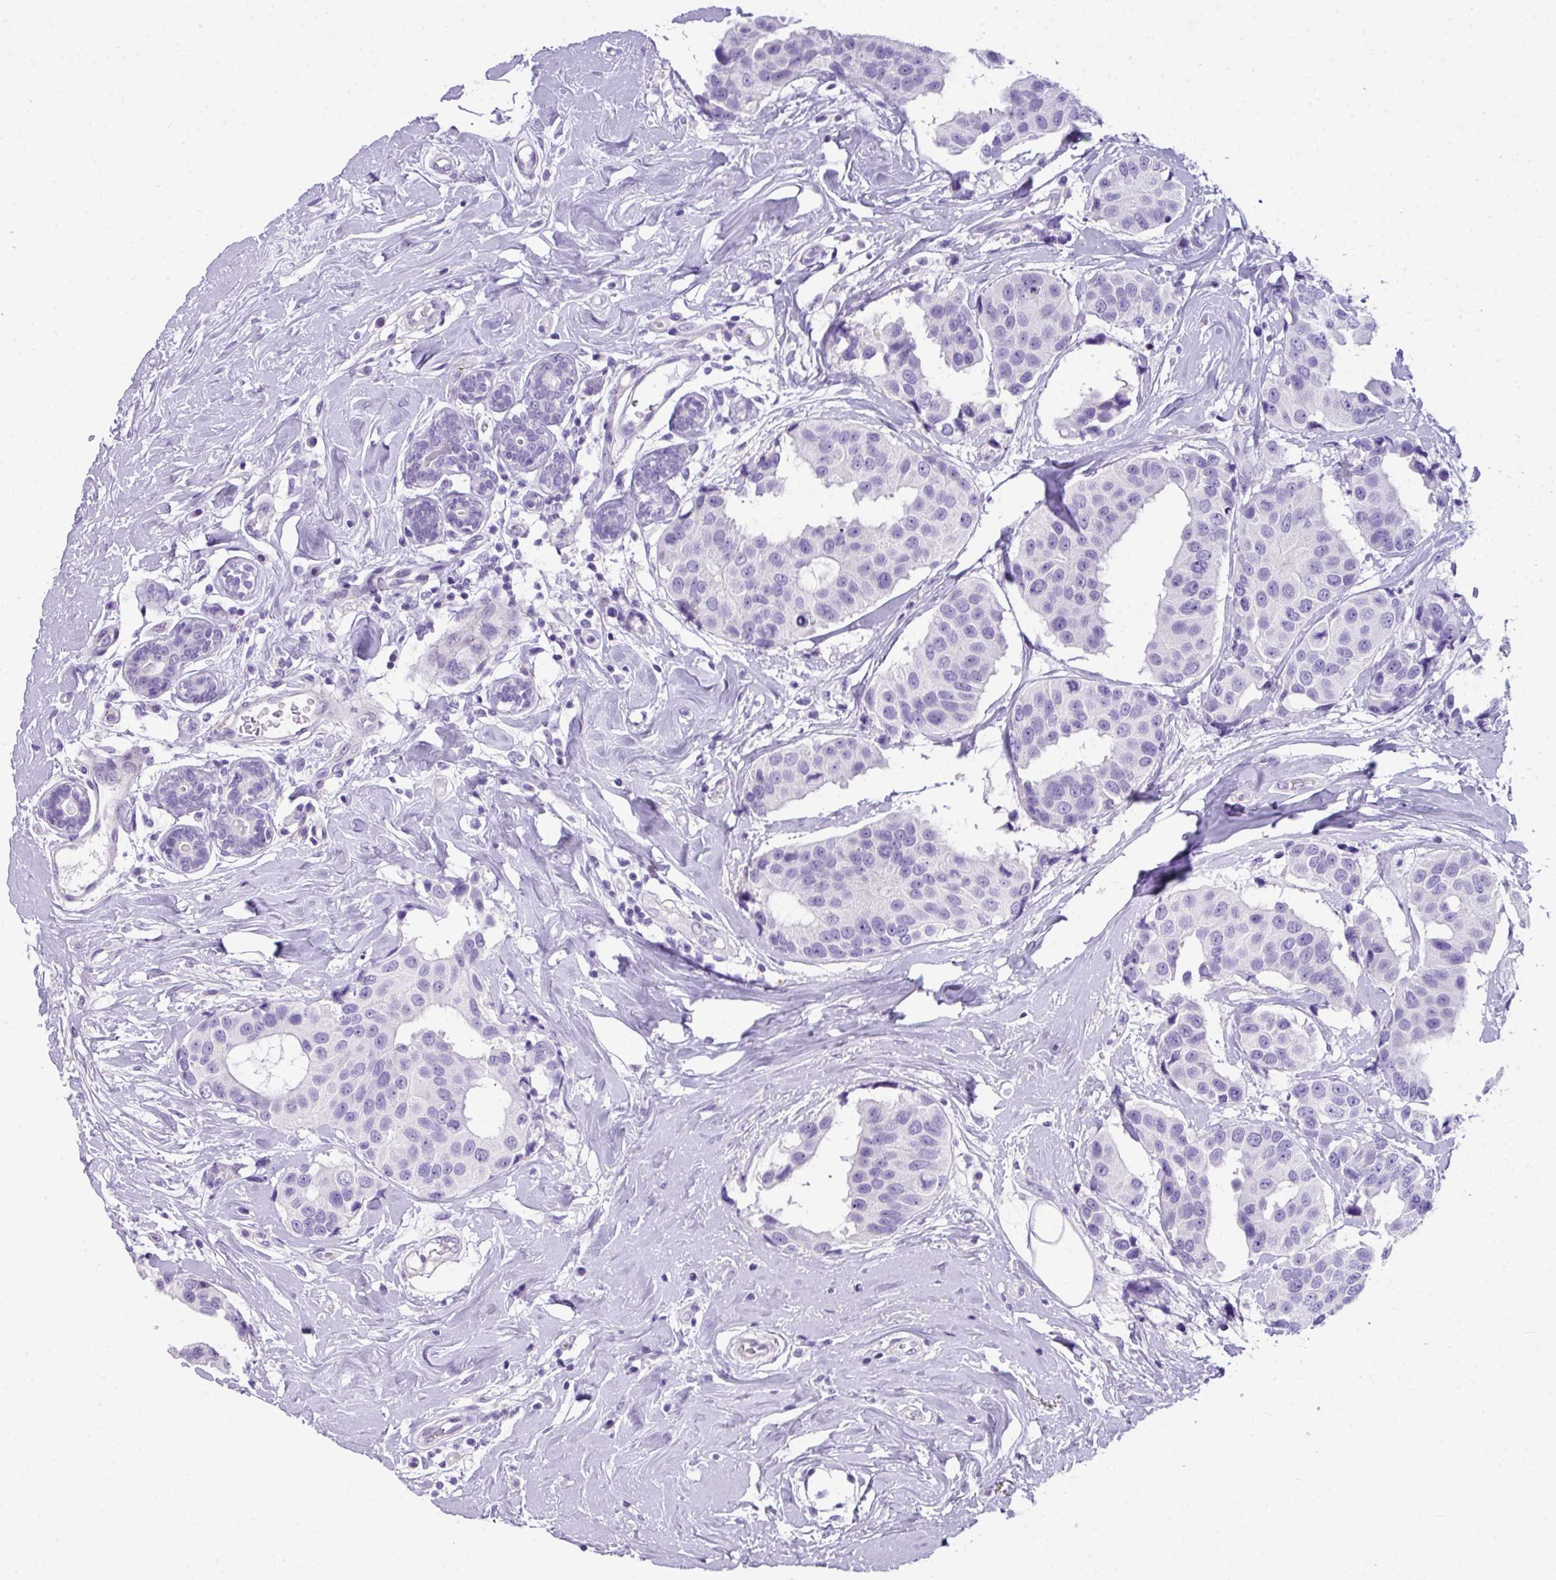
{"staining": {"intensity": "negative", "quantity": "none", "location": "none"}, "tissue": "breast cancer", "cell_type": "Tumor cells", "image_type": "cancer", "snomed": [{"axis": "morphology", "description": "Normal tissue, NOS"}, {"axis": "morphology", "description": "Duct carcinoma"}, {"axis": "topography", "description": "Breast"}], "caption": "Immunohistochemistry of breast cancer (infiltrating ductal carcinoma) demonstrates no positivity in tumor cells. The staining is performed using DAB brown chromogen with nuclei counter-stained in using hematoxylin.", "gene": "ZNF568", "patient": {"sex": "female", "age": 39}}